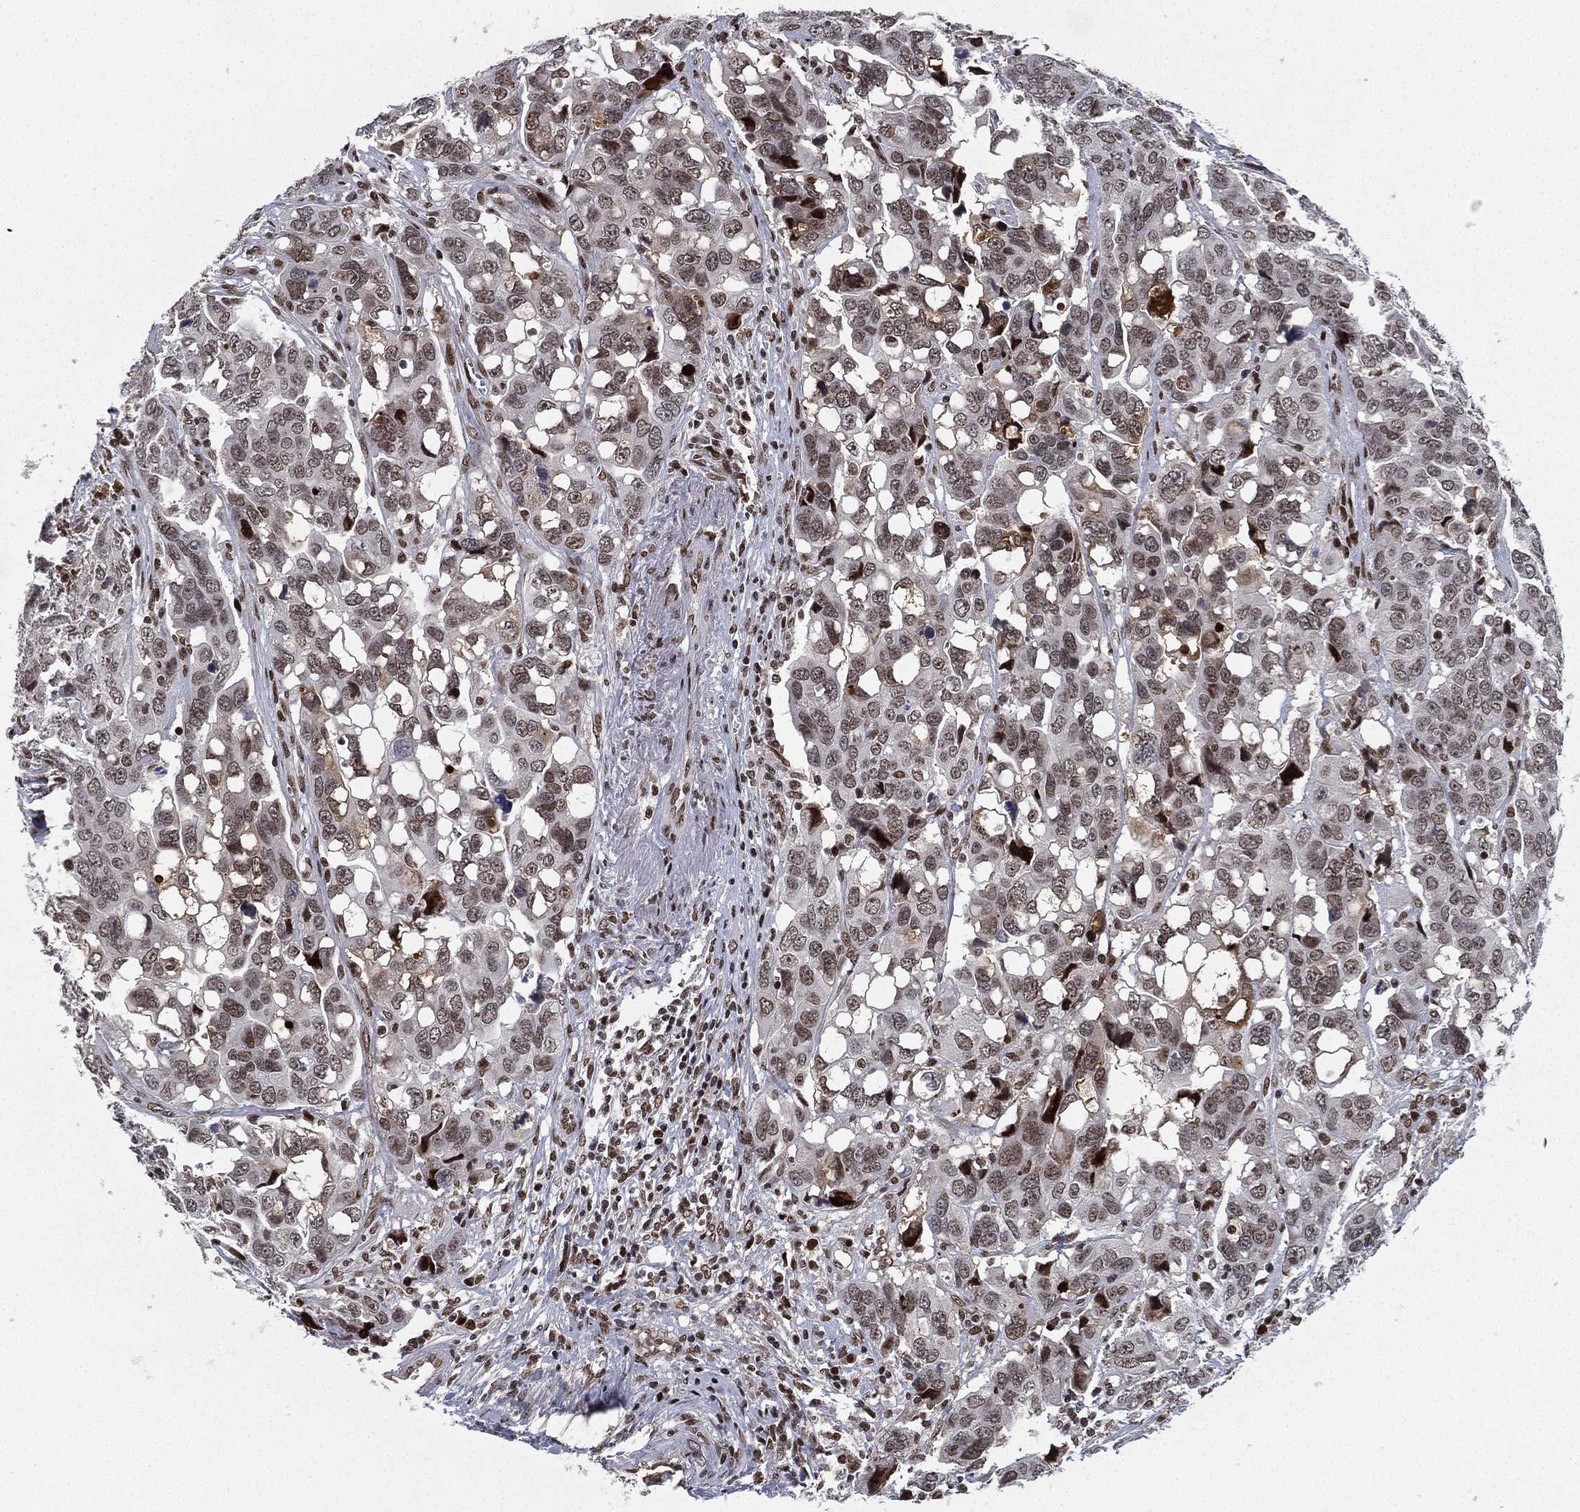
{"staining": {"intensity": "weak", "quantity": "25%-75%", "location": "nuclear"}, "tissue": "ovarian cancer", "cell_type": "Tumor cells", "image_type": "cancer", "snomed": [{"axis": "morphology", "description": "Carcinoma, endometroid"}, {"axis": "topography", "description": "Ovary"}], "caption": "An immunohistochemistry (IHC) micrograph of tumor tissue is shown. Protein staining in brown shows weak nuclear positivity in ovarian endometroid carcinoma within tumor cells.", "gene": "RTF1", "patient": {"sex": "female", "age": 78}}